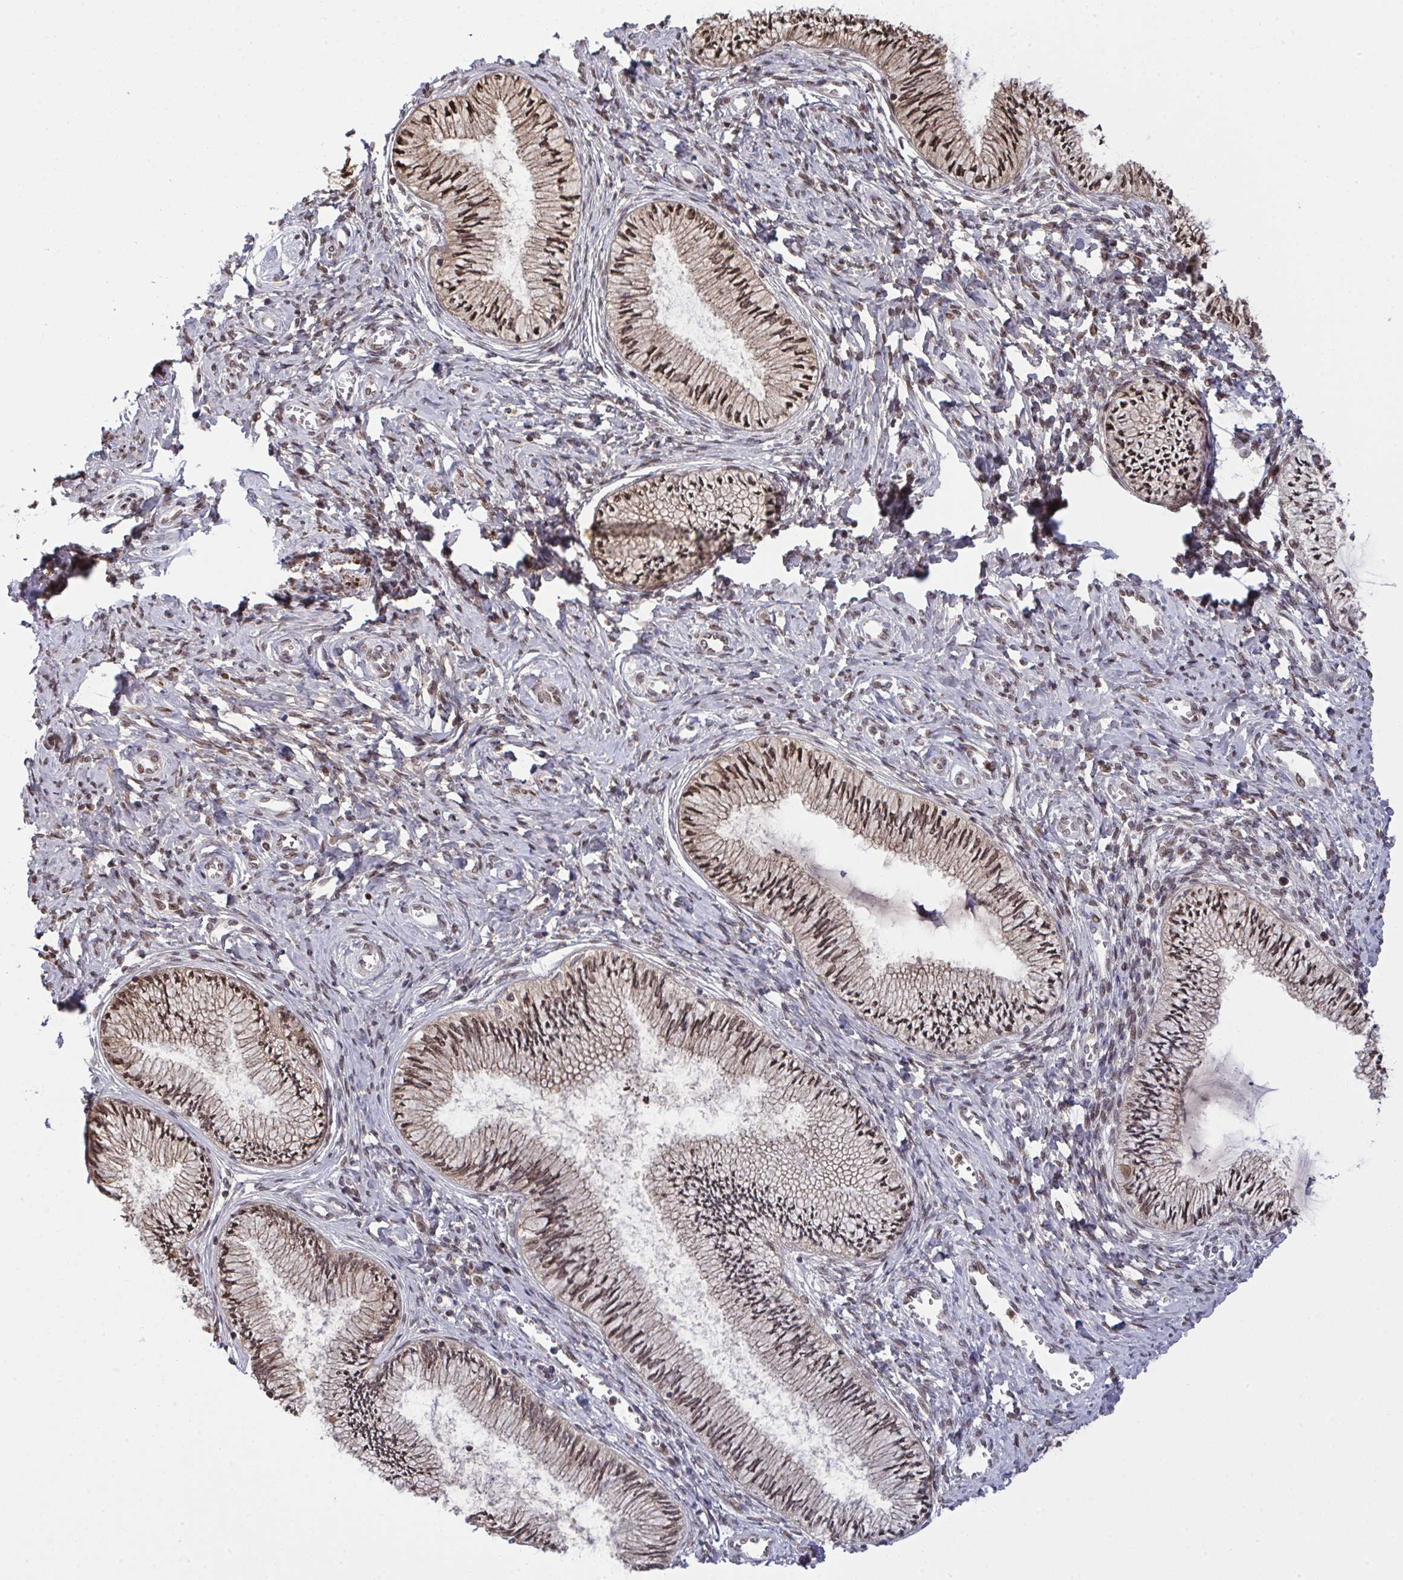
{"staining": {"intensity": "moderate", "quantity": ">75%", "location": "cytoplasmic/membranous,nuclear"}, "tissue": "cervix", "cell_type": "Glandular cells", "image_type": "normal", "snomed": [{"axis": "morphology", "description": "Normal tissue, NOS"}, {"axis": "topography", "description": "Cervix"}], "caption": "Immunohistochemistry (IHC) histopathology image of normal cervix stained for a protein (brown), which shows medium levels of moderate cytoplasmic/membranous,nuclear expression in about >75% of glandular cells.", "gene": "UXT", "patient": {"sex": "female", "age": 24}}